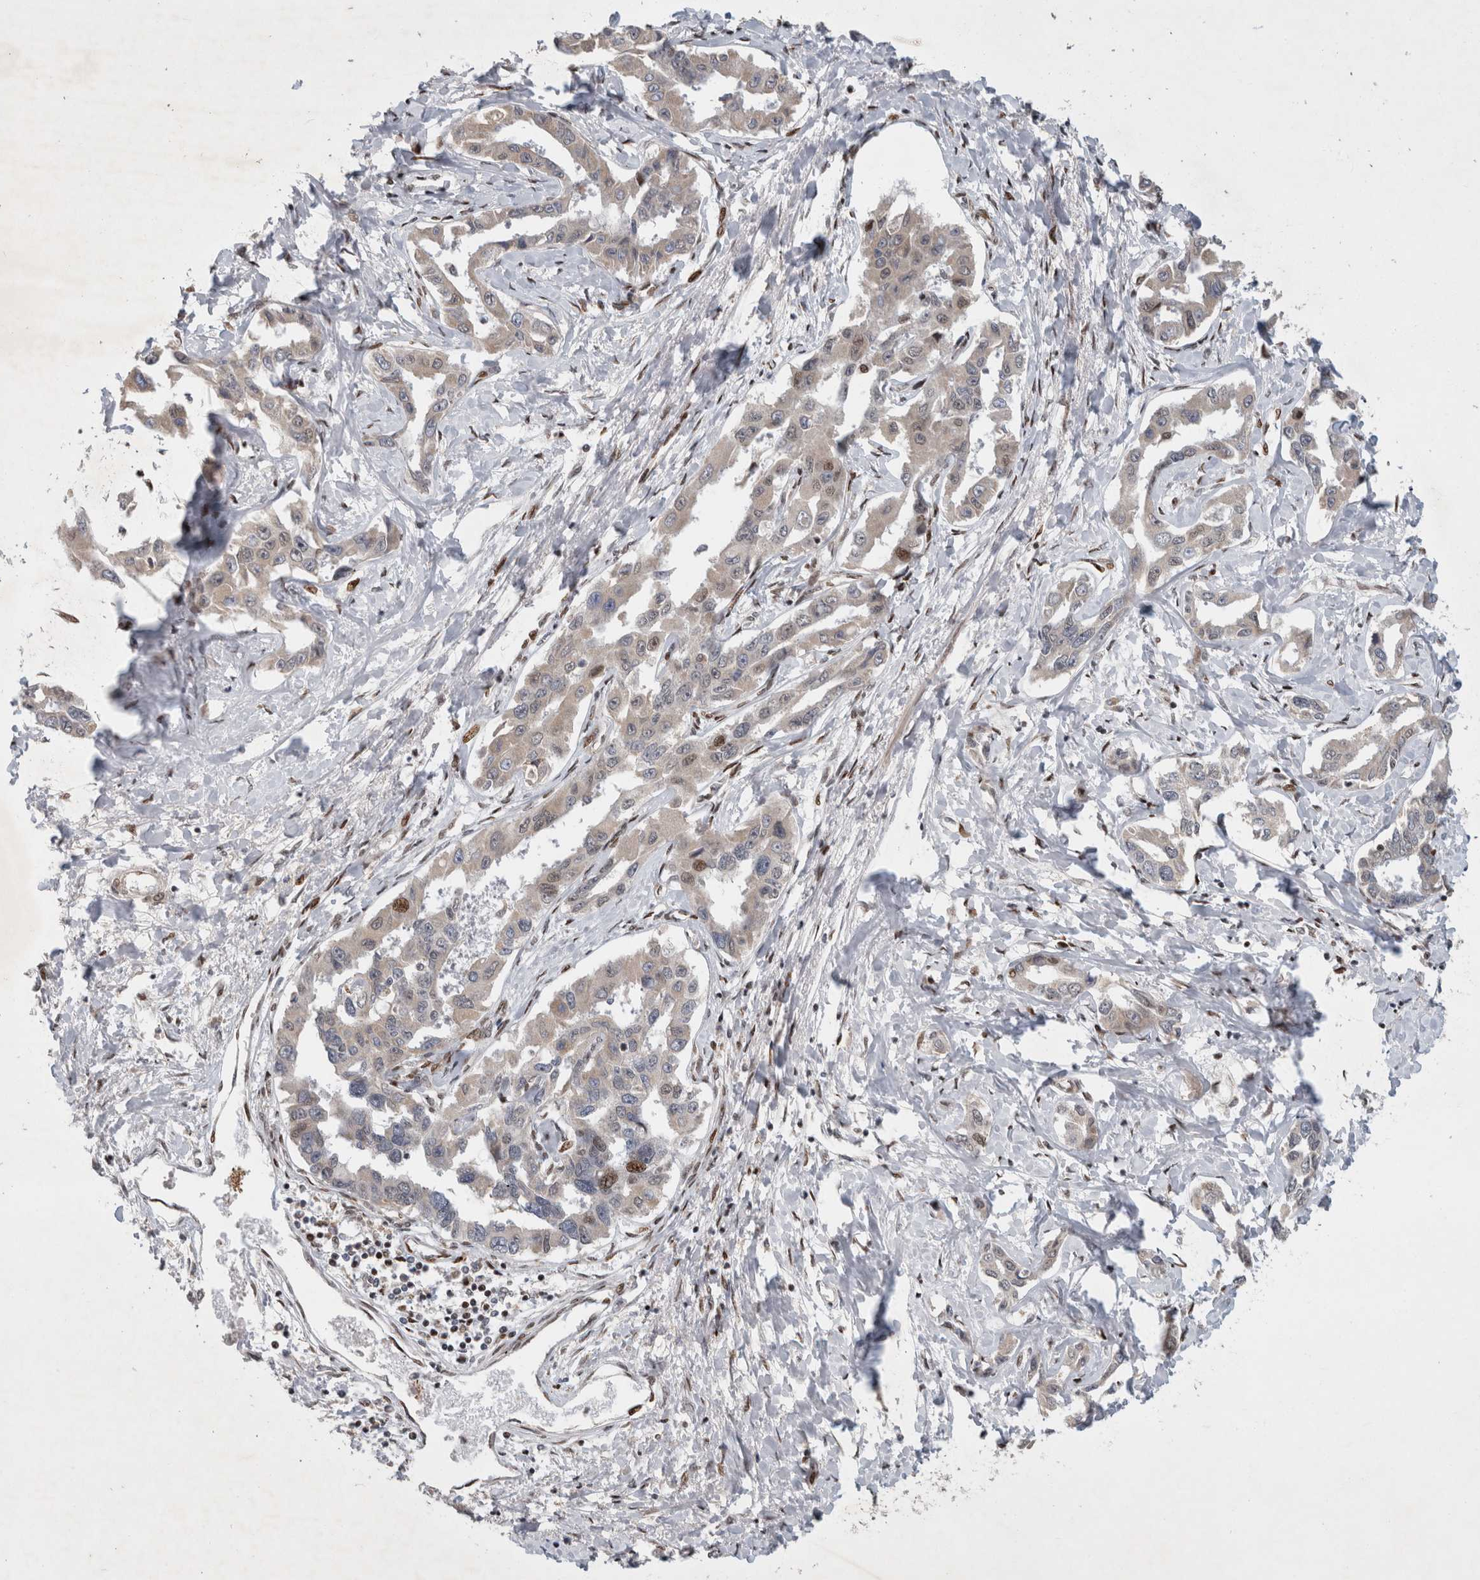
{"staining": {"intensity": "weak", "quantity": "<25%", "location": "cytoplasmic/membranous,nuclear"}, "tissue": "liver cancer", "cell_type": "Tumor cells", "image_type": "cancer", "snomed": [{"axis": "morphology", "description": "Cholangiocarcinoma"}, {"axis": "topography", "description": "Liver"}], "caption": "This is a image of IHC staining of cholangiocarcinoma (liver), which shows no staining in tumor cells.", "gene": "C8orf58", "patient": {"sex": "male", "age": 59}}